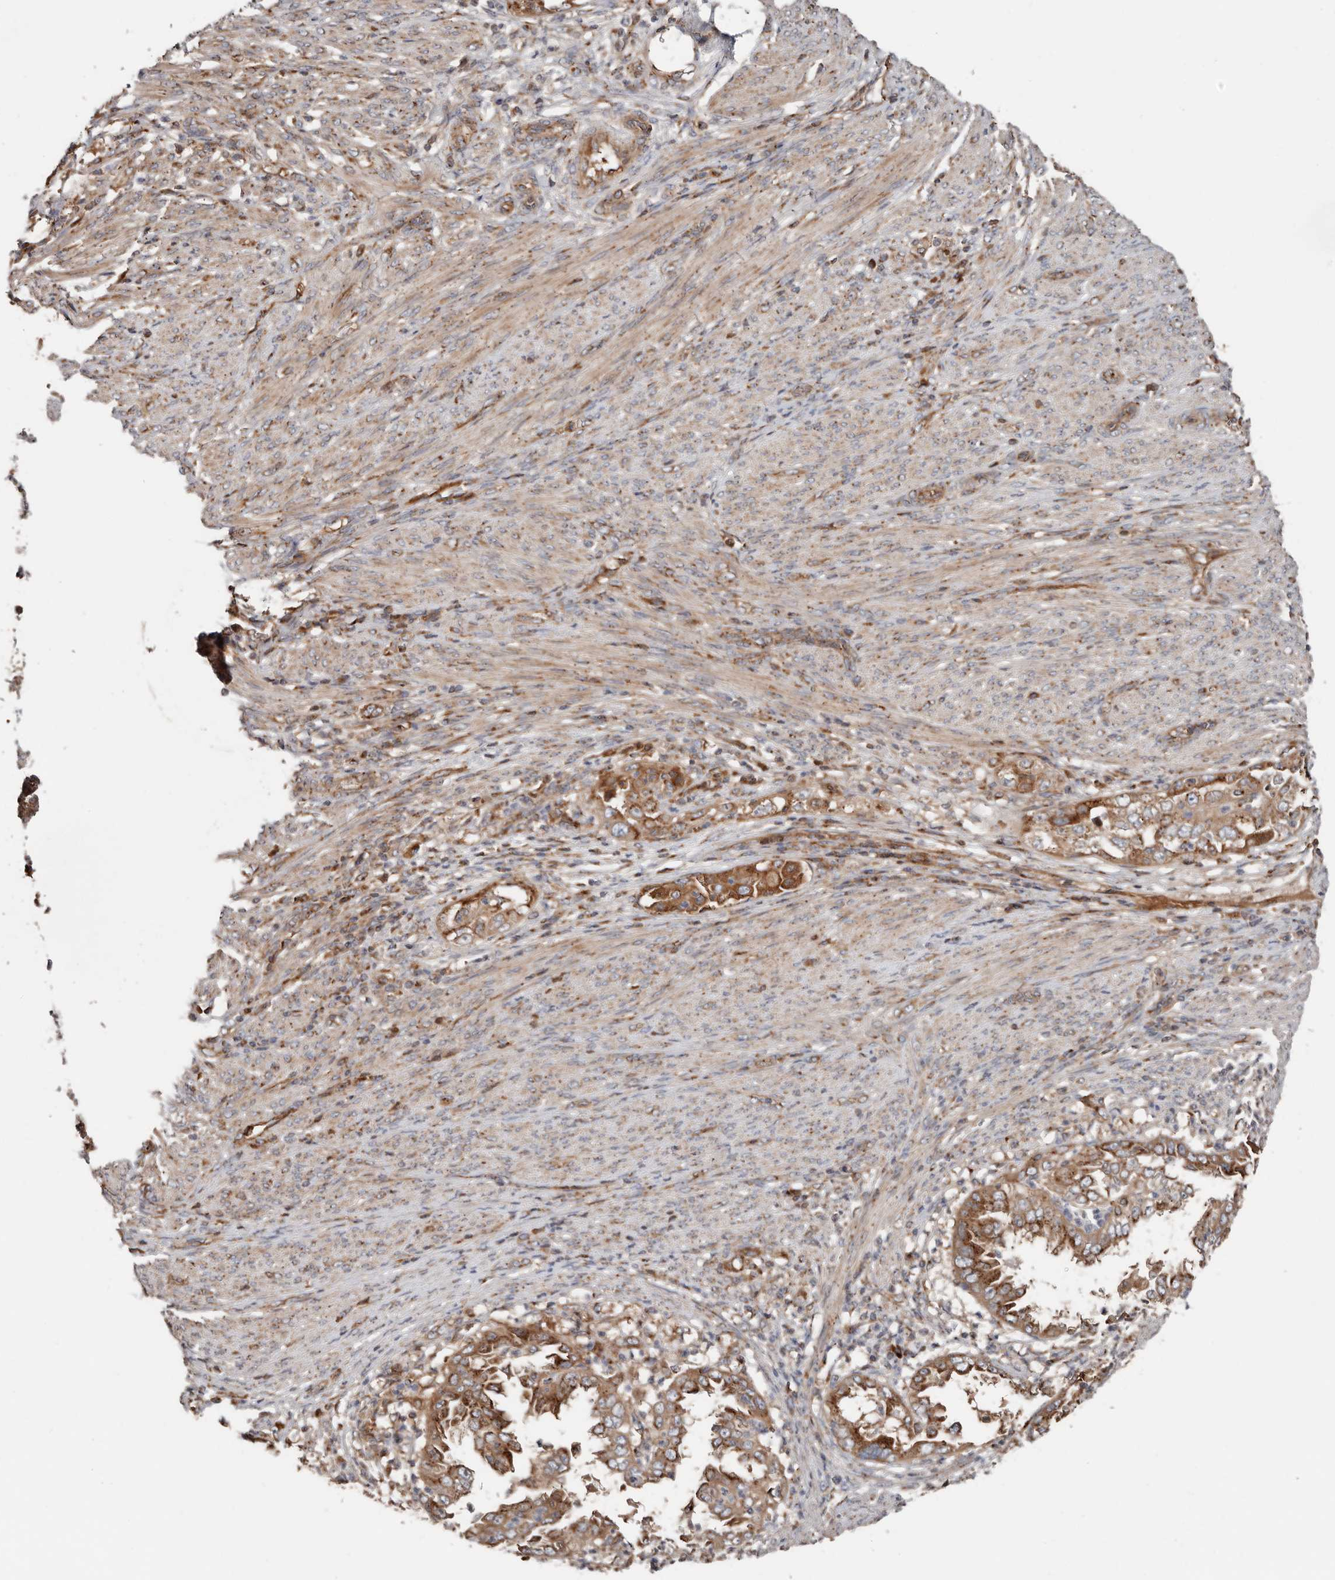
{"staining": {"intensity": "moderate", "quantity": ">75%", "location": "cytoplasmic/membranous"}, "tissue": "endometrial cancer", "cell_type": "Tumor cells", "image_type": "cancer", "snomed": [{"axis": "morphology", "description": "Adenocarcinoma, NOS"}, {"axis": "topography", "description": "Endometrium"}], "caption": "A brown stain shows moderate cytoplasmic/membranous positivity of a protein in endometrial cancer (adenocarcinoma) tumor cells.", "gene": "COG1", "patient": {"sex": "female", "age": 85}}